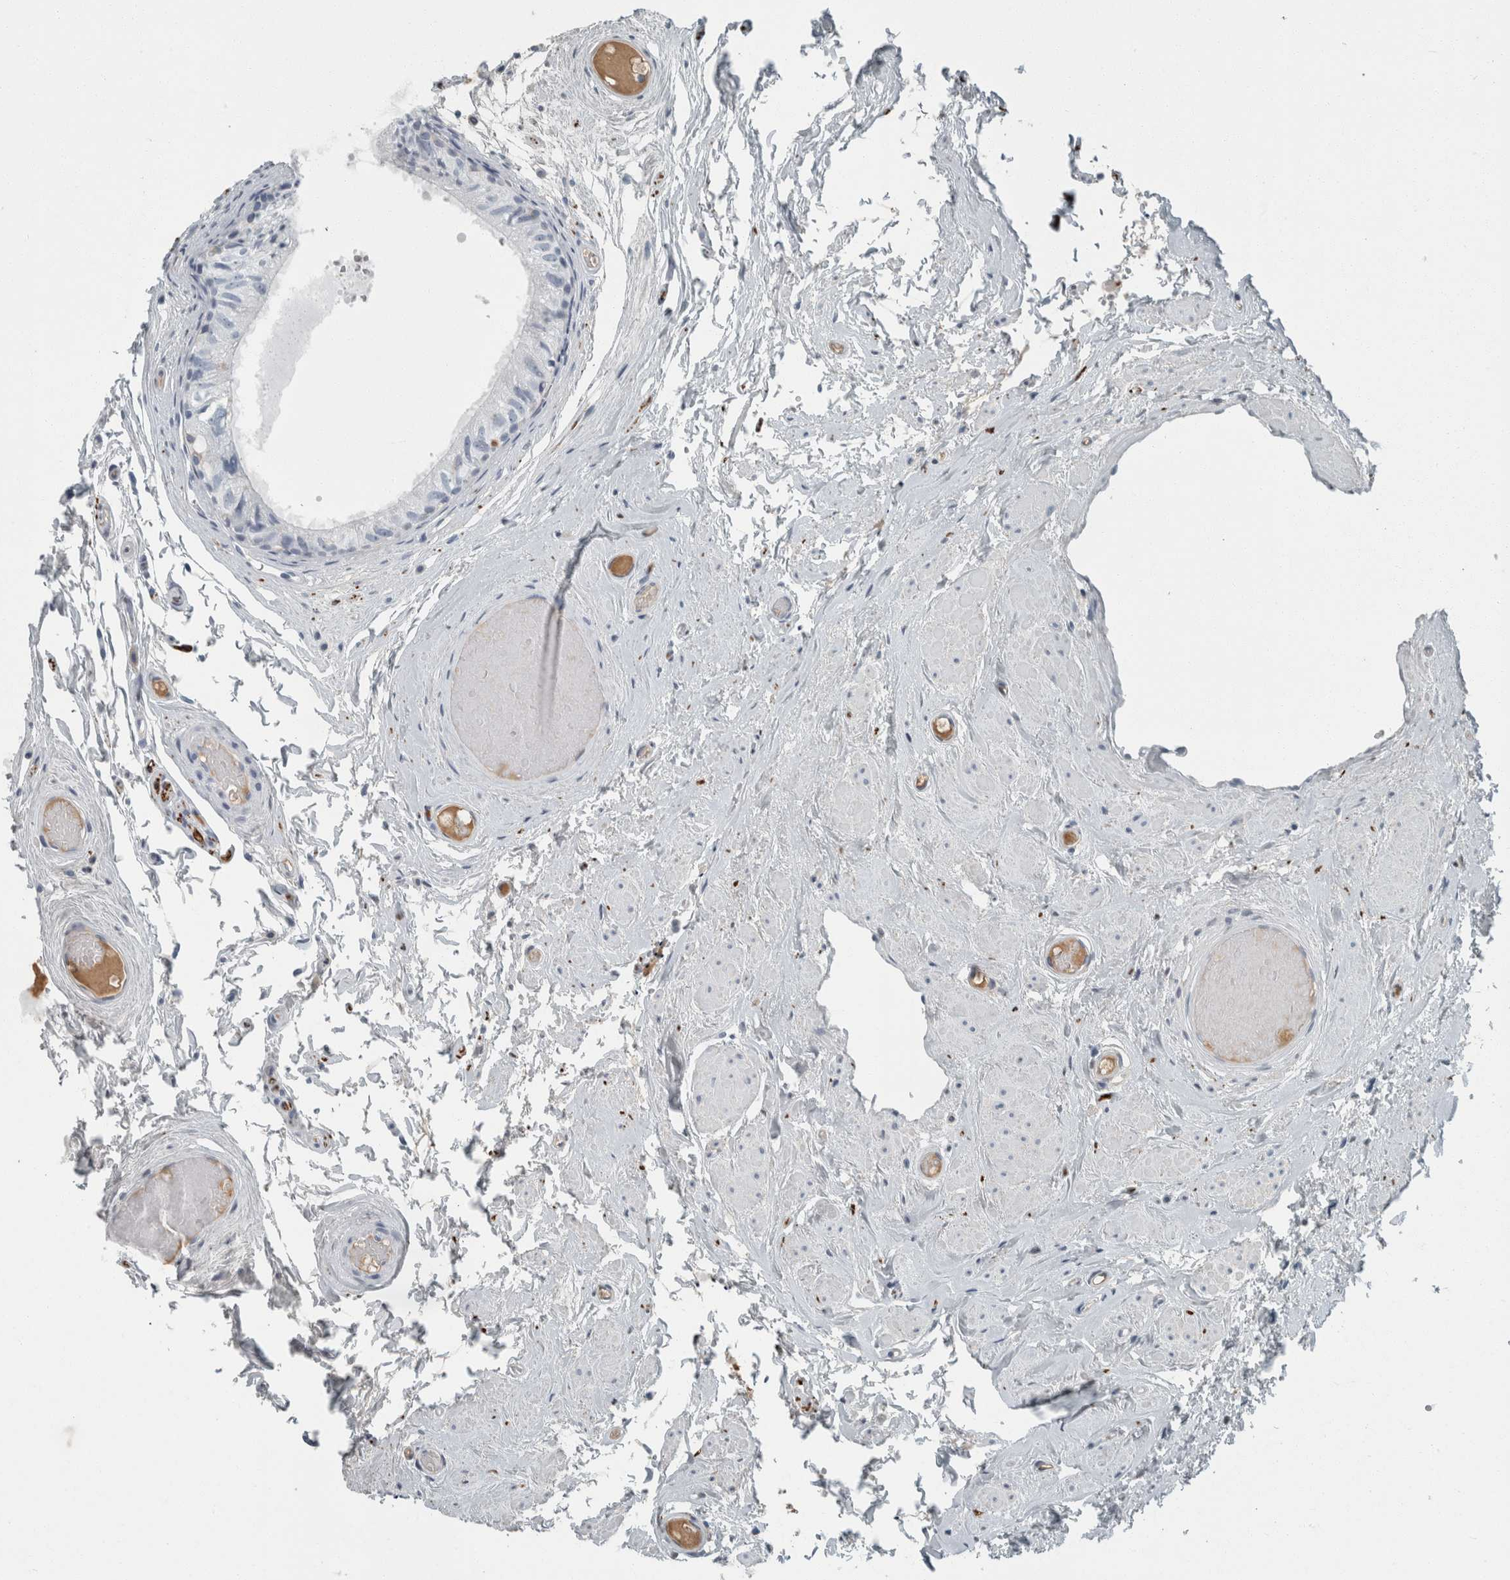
{"staining": {"intensity": "negative", "quantity": "none", "location": "none"}, "tissue": "epididymis", "cell_type": "Glandular cells", "image_type": "normal", "snomed": [{"axis": "morphology", "description": "Normal tissue, NOS"}, {"axis": "topography", "description": "Epididymis"}], "caption": "IHC of benign human epididymis reveals no staining in glandular cells.", "gene": "CHL1", "patient": {"sex": "male", "age": 79}}